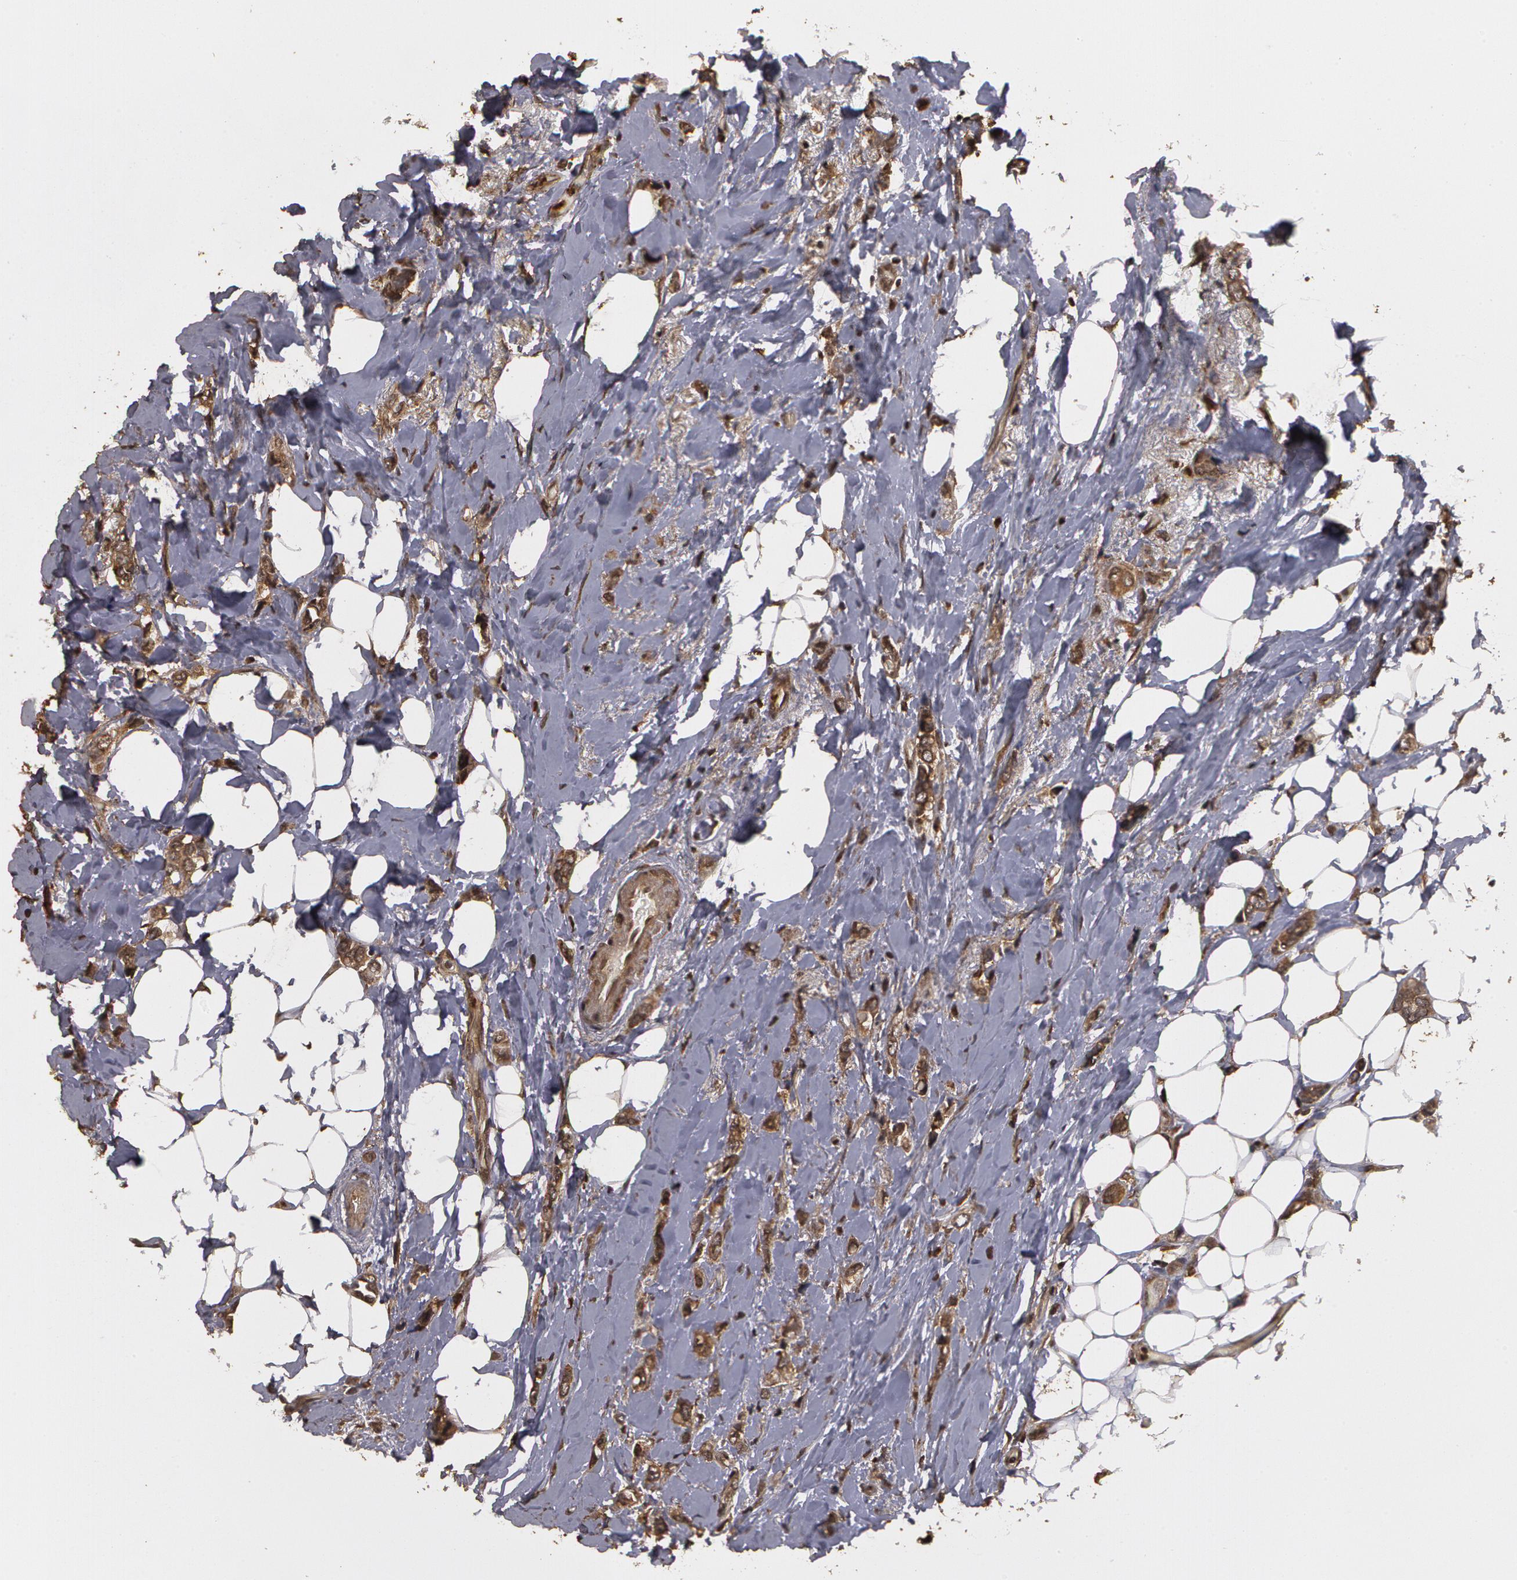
{"staining": {"intensity": "weak", "quantity": "25%-75%", "location": "cytoplasmic/membranous"}, "tissue": "breast cancer", "cell_type": "Tumor cells", "image_type": "cancer", "snomed": [{"axis": "morphology", "description": "Duct carcinoma"}, {"axis": "topography", "description": "Breast"}], "caption": "Breast cancer stained with a protein marker displays weak staining in tumor cells.", "gene": "CALR", "patient": {"sex": "female", "age": 72}}